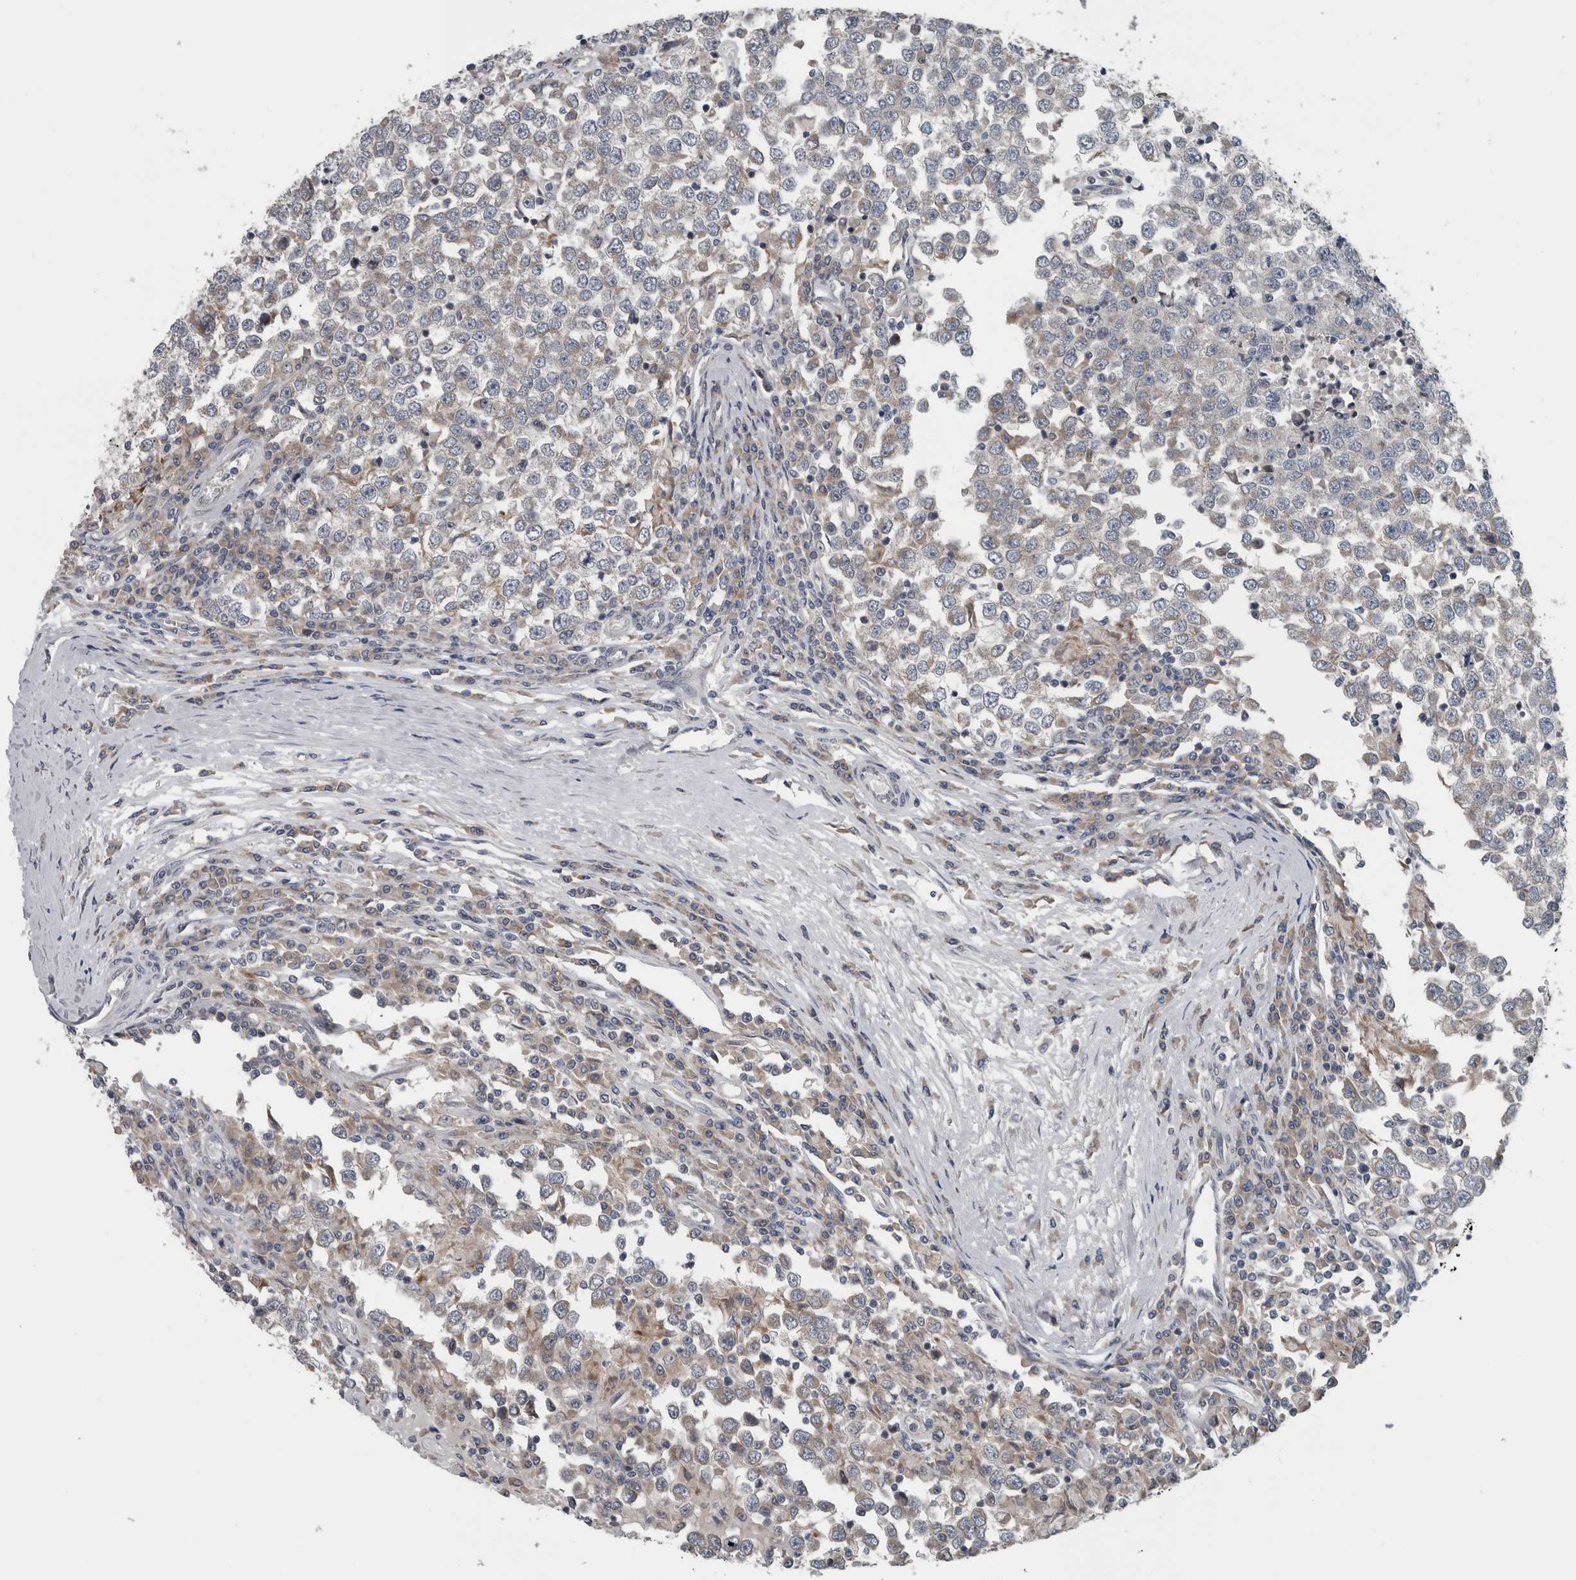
{"staining": {"intensity": "weak", "quantity": "25%-75%", "location": "cytoplasmic/membranous"}, "tissue": "testis cancer", "cell_type": "Tumor cells", "image_type": "cancer", "snomed": [{"axis": "morphology", "description": "Seminoma, NOS"}, {"axis": "topography", "description": "Testis"}], "caption": "Immunohistochemistry (IHC) photomicrograph of neoplastic tissue: seminoma (testis) stained using immunohistochemistry (IHC) reveals low levels of weak protein expression localized specifically in the cytoplasmic/membranous of tumor cells, appearing as a cytoplasmic/membranous brown color.", "gene": "TMEM199", "patient": {"sex": "male", "age": 65}}